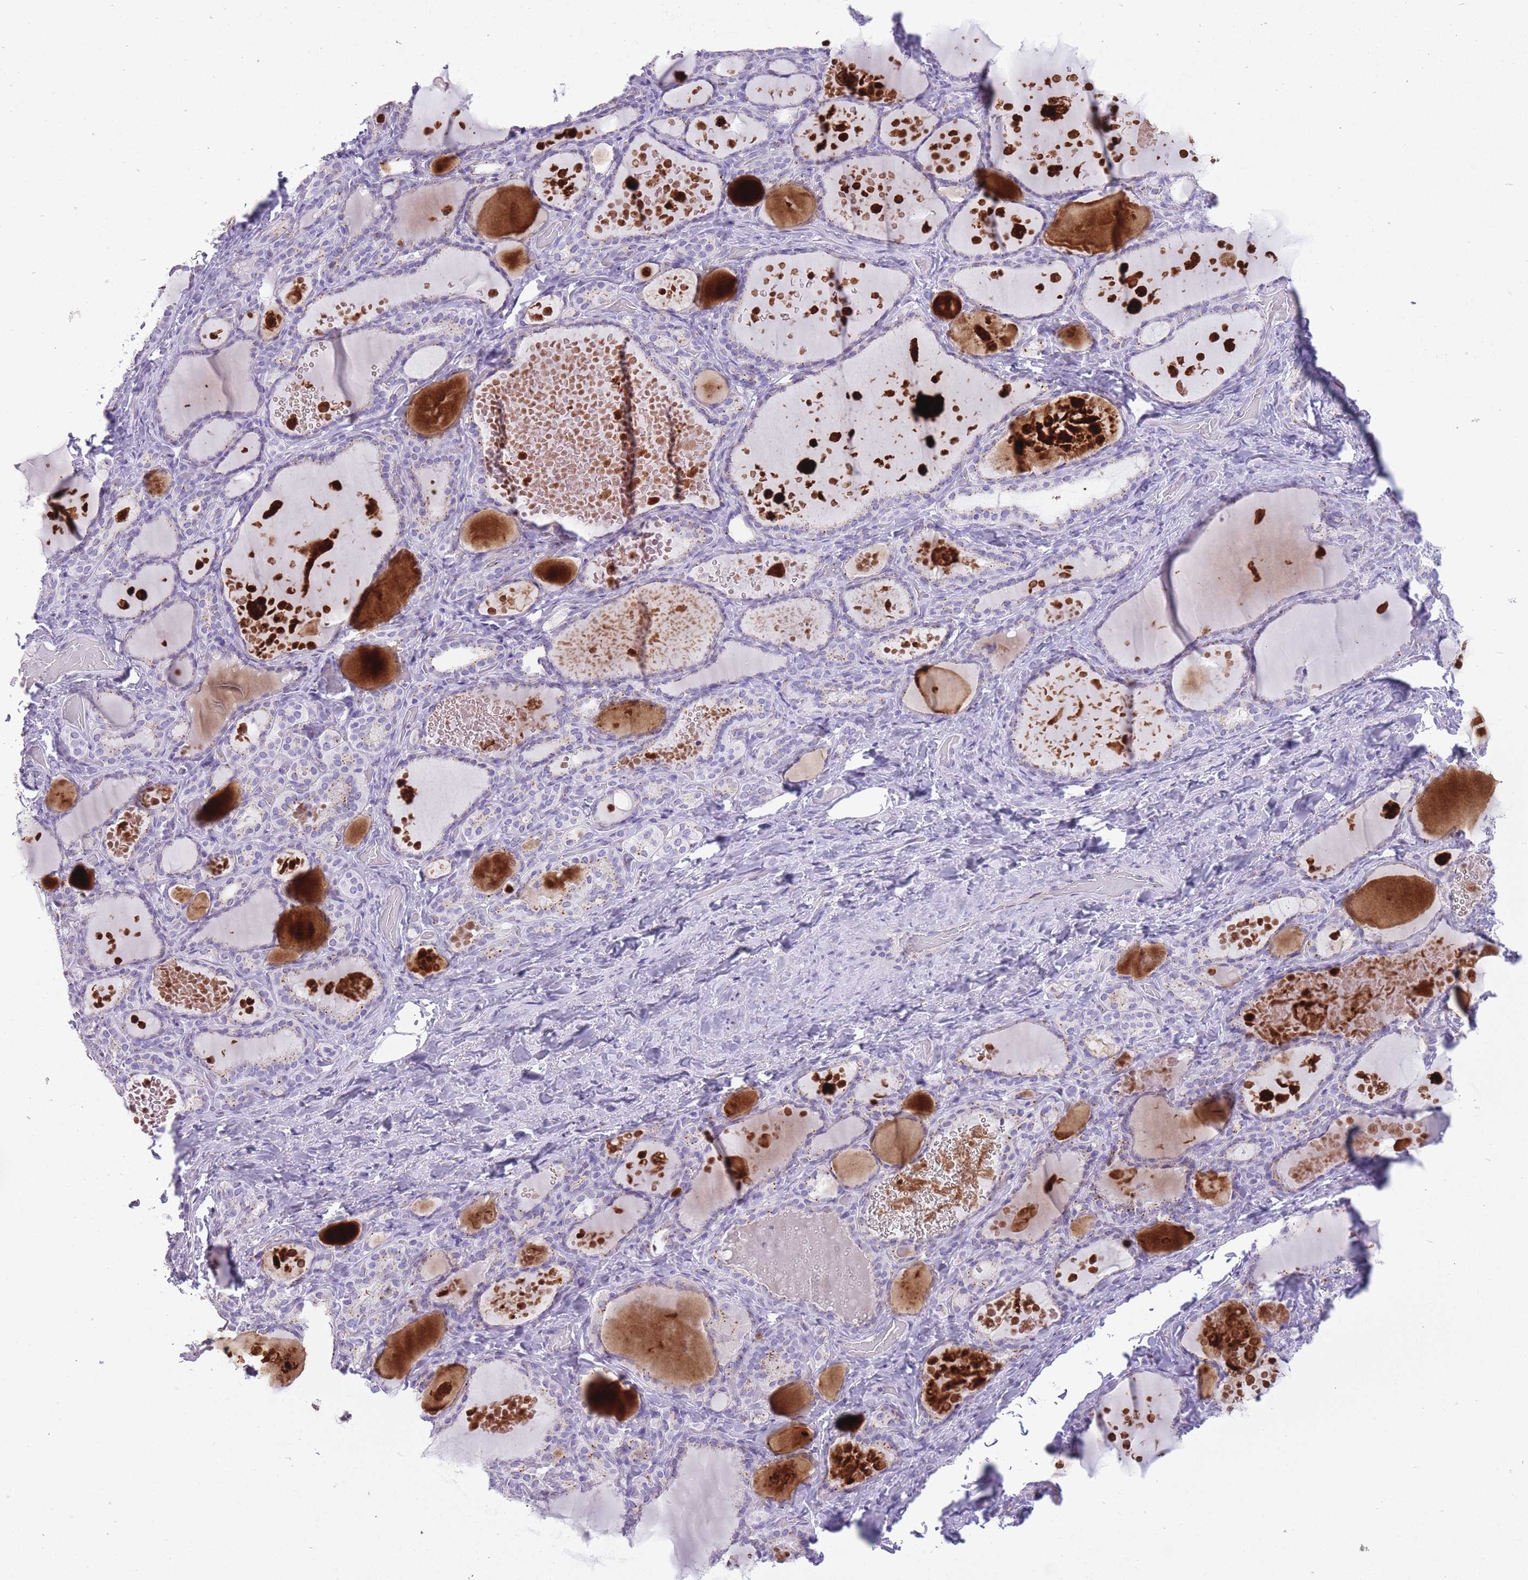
{"staining": {"intensity": "negative", "quantity": "none", "location": "none"}, "tissue": "thyroid gland", "cell_type": "Glandular cells", "image_type": "normal", "snomed": [{"axis": "morphology", "description": "Normal tissue, NOS"}, {"axis": "topography", "description": "Thyroid gland"}], "caption": "An immunohistochemistry (IHC) histopathology image of unremarkable thyroid gland is shown. There is no staining in glandular cells of thyroid gland. Brightfield microscopy of immunohistochemistry (IHC) stained with DAB (brown) and hematoxylin (blue), captured at high magnification.", "gene": "B4GALT2", "patient": {"sex": "female", "age": 46}}